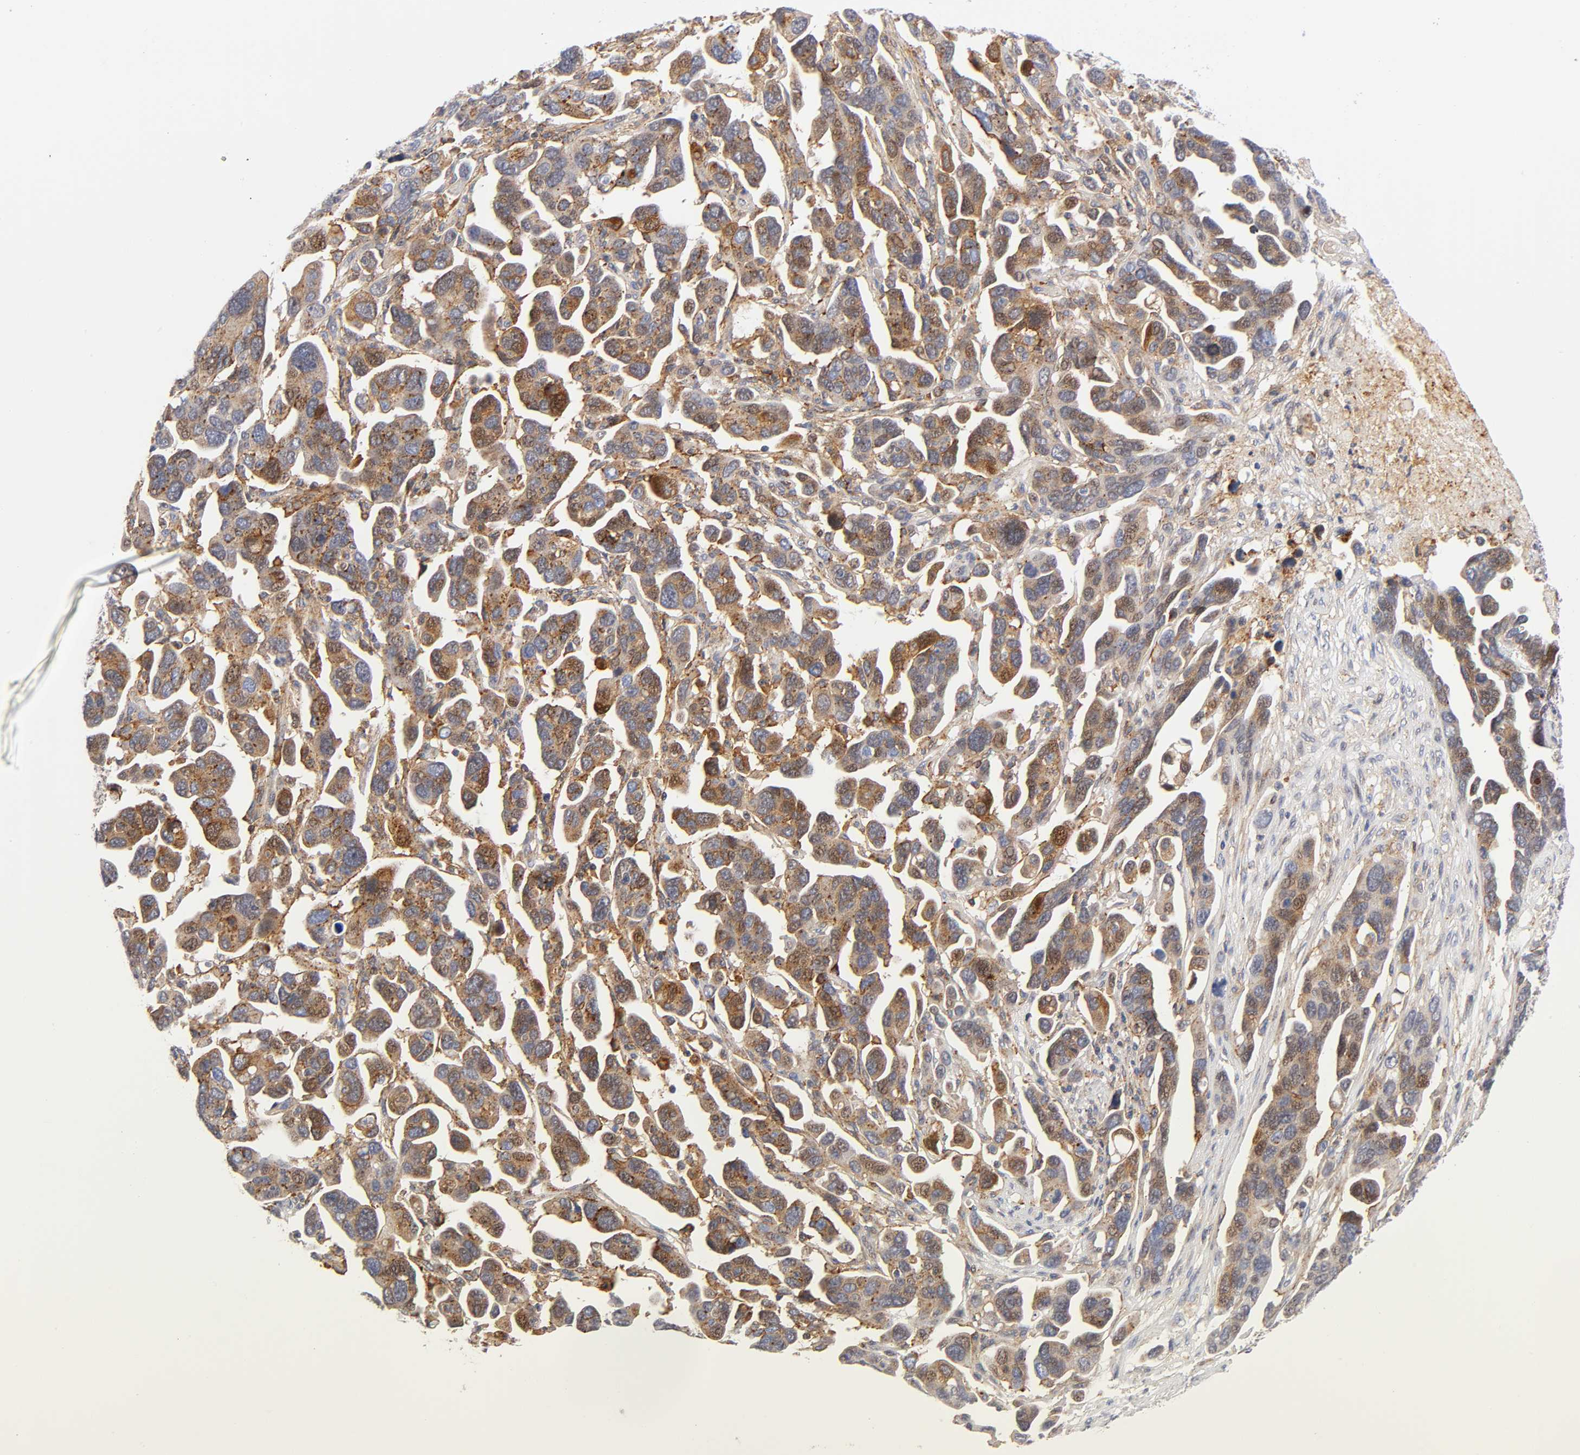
{"staining": {"intensity": "moderate", "quantity": "25%-75%", "location": "cytoplasmic/membranous"}, "tissue": "ovarian cancer", "cell_type": "Tumor cells", "image_type": "cancer", "snomed": [{"axis": "morphology", "description": "Cystadenocarcinoma, serous, NOS"}, {"axis": "topography", "description": "Ovary"}], "caption": "Immunohistochemical staining of human ovarian cancer (serous cystadenocarcinoma) shows medium levels of moderate cytoplasmic/membranous protein staining in about 25%-75% of tumor cells.", "gene": "ANXA7", "patient": {"sex": "female", "age": 54}}